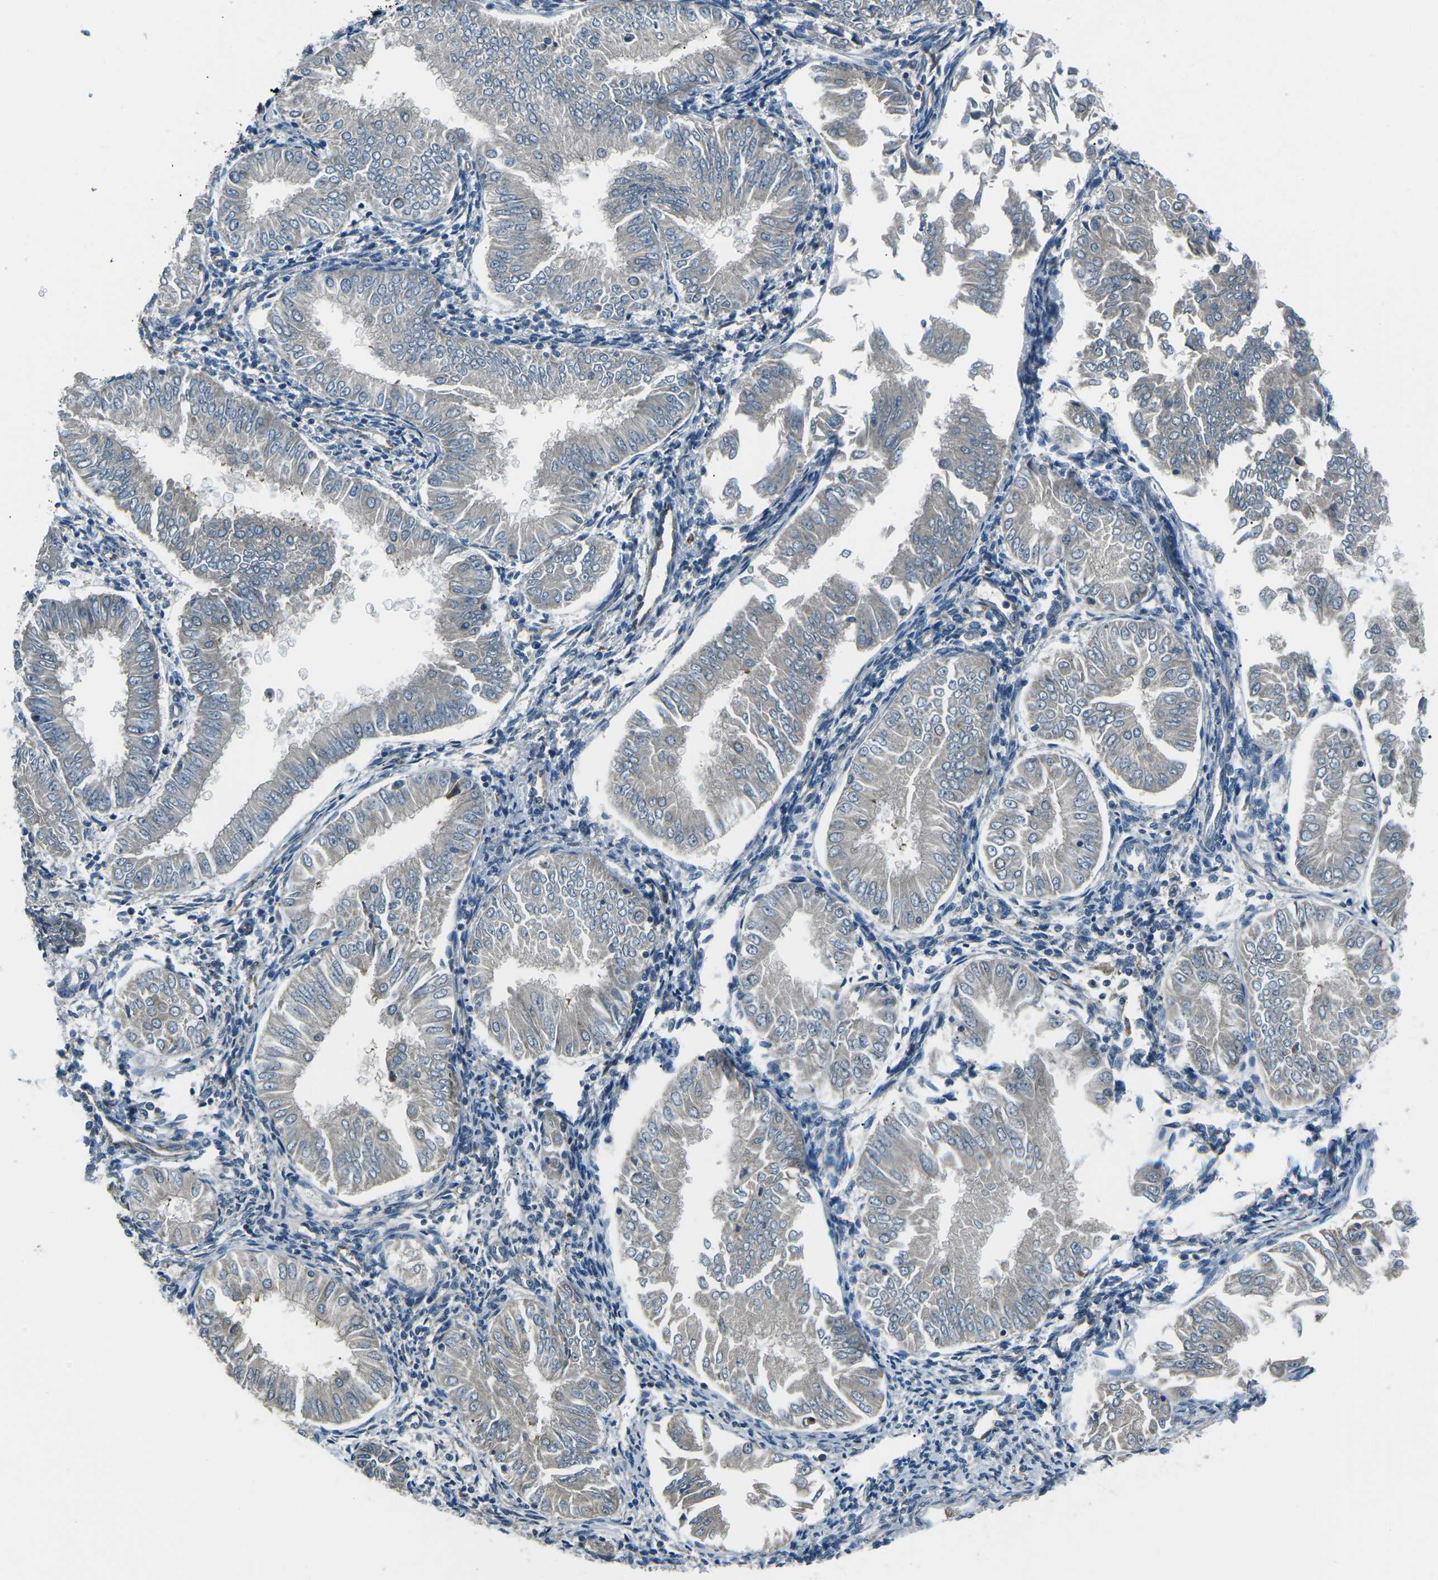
{"staining": {"intensity": "weak", "quantity": "<25%", "location": "cytoplasmic/membranous"}, "tissue": "endometrial cancer", "cell_type": "Tumor cells", "image_type": "cancer", "snomed": [{"axis": "morphology", "description": "Adenocarcinoma, NOS"}, {"axis": "topography", "description": "Endometrium"}], "caption": "Histopathology image shows no significant protein staining in tumor cells of adenocarcinoma (endometrial). Brightfield microscopy of IHC stained with DAB (brown) and hematoxylin (blue), captured at high magnification.", "gene": "AFAP1", "patient": {"sex": "female", "age": 53}}